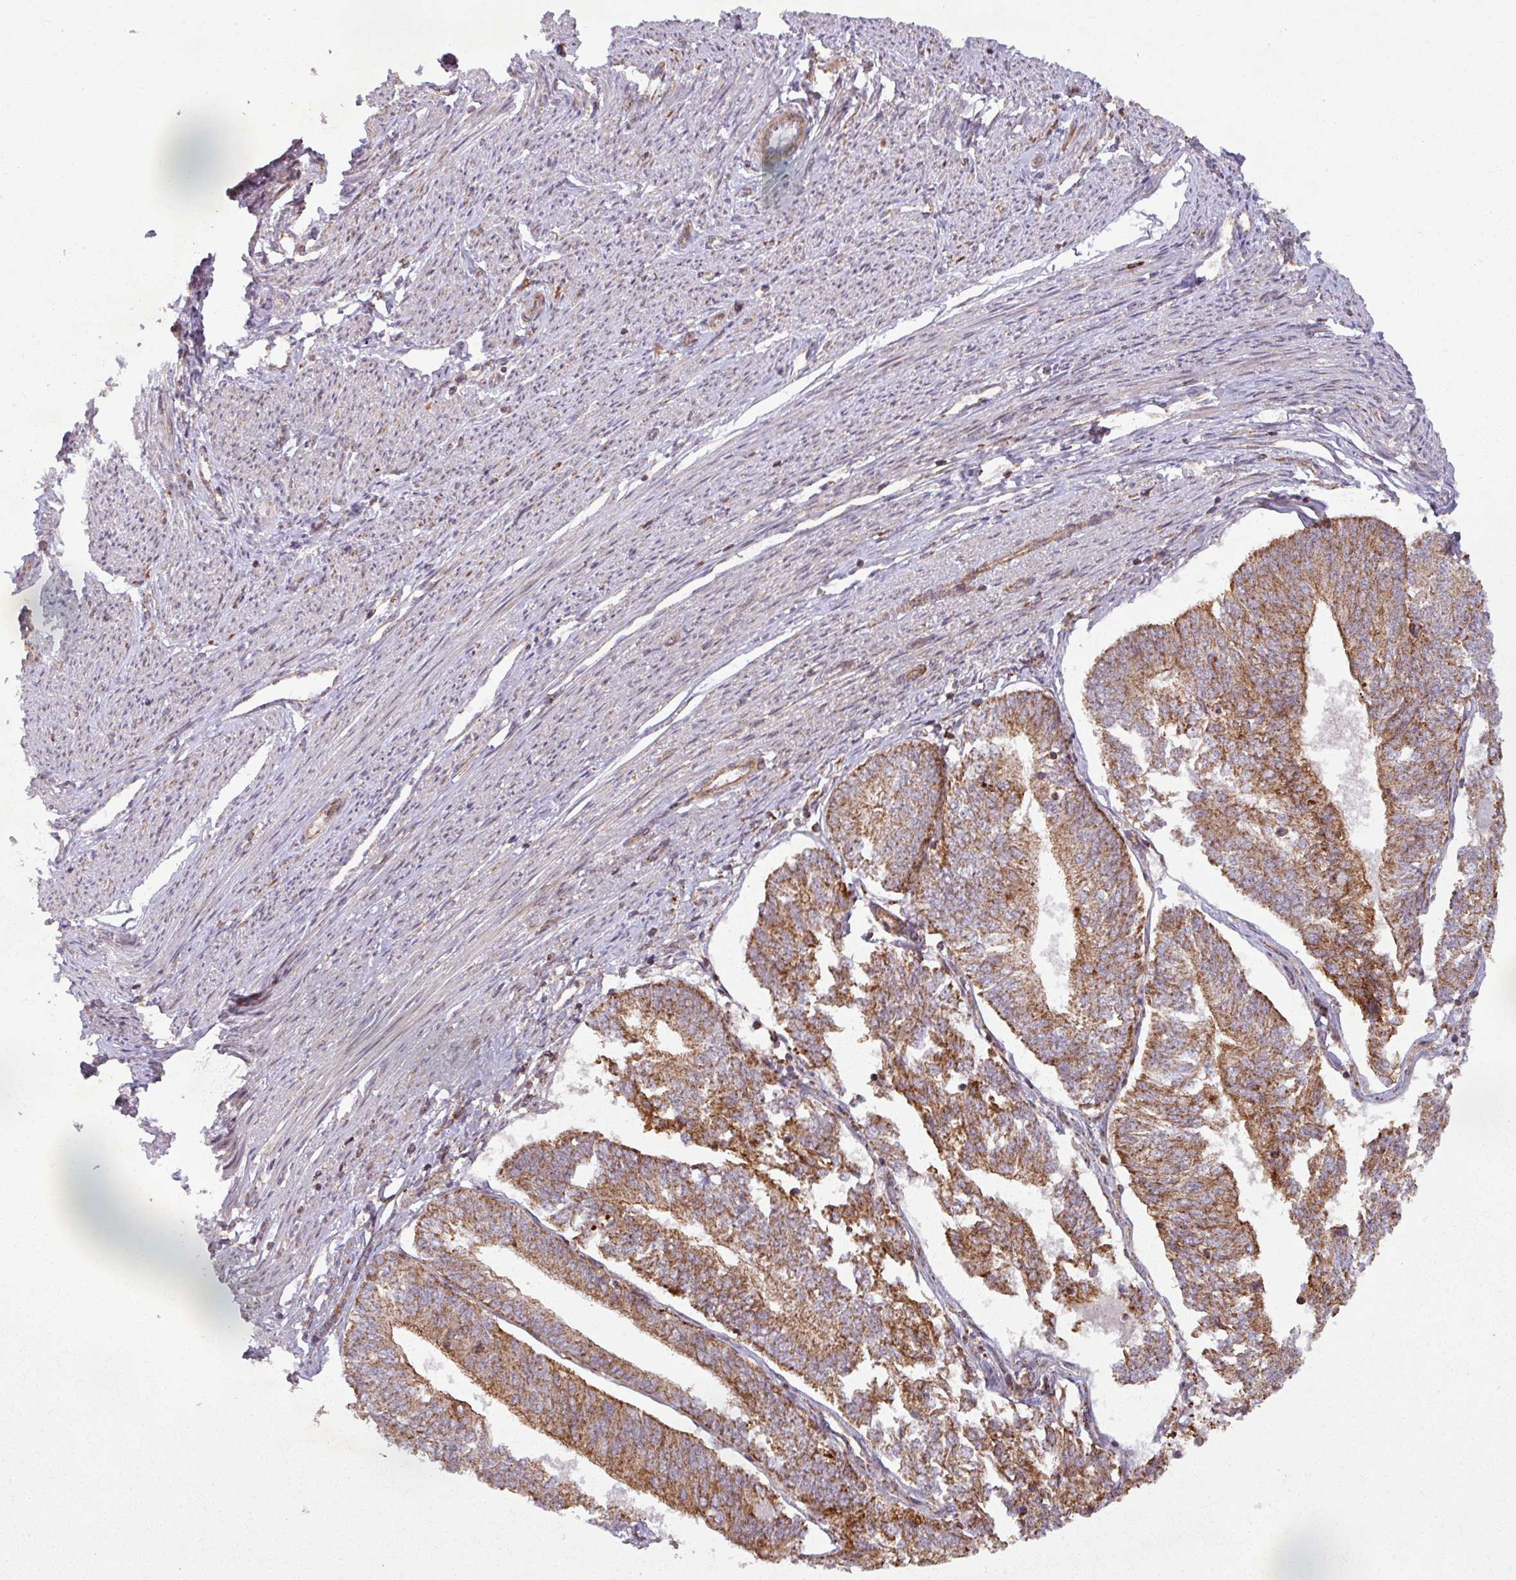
{"staining": {"intensity": "strong", "quantity": ">75%", "location": "cytoplasmic/membranous"}, "tissue": "endometrial cancer", "cell_type": "Tumor cells", "image_type": "cancer", "snomed": [{"axis": "morphology", "description": "Adenocarcinoma, NOS"}, {"axis": "topography", "description": "Endometrium"}], "caption": "DAB (3,3'-diaminobenzidine) immunohistochemical staining of human adenocarcinoma (endometrial) reveals strong cytoplasmic/membranous protein positivity in about >75% of tumor cells.", "gene": "GPD2", "patient": {"sex": "female", "age": 58}}